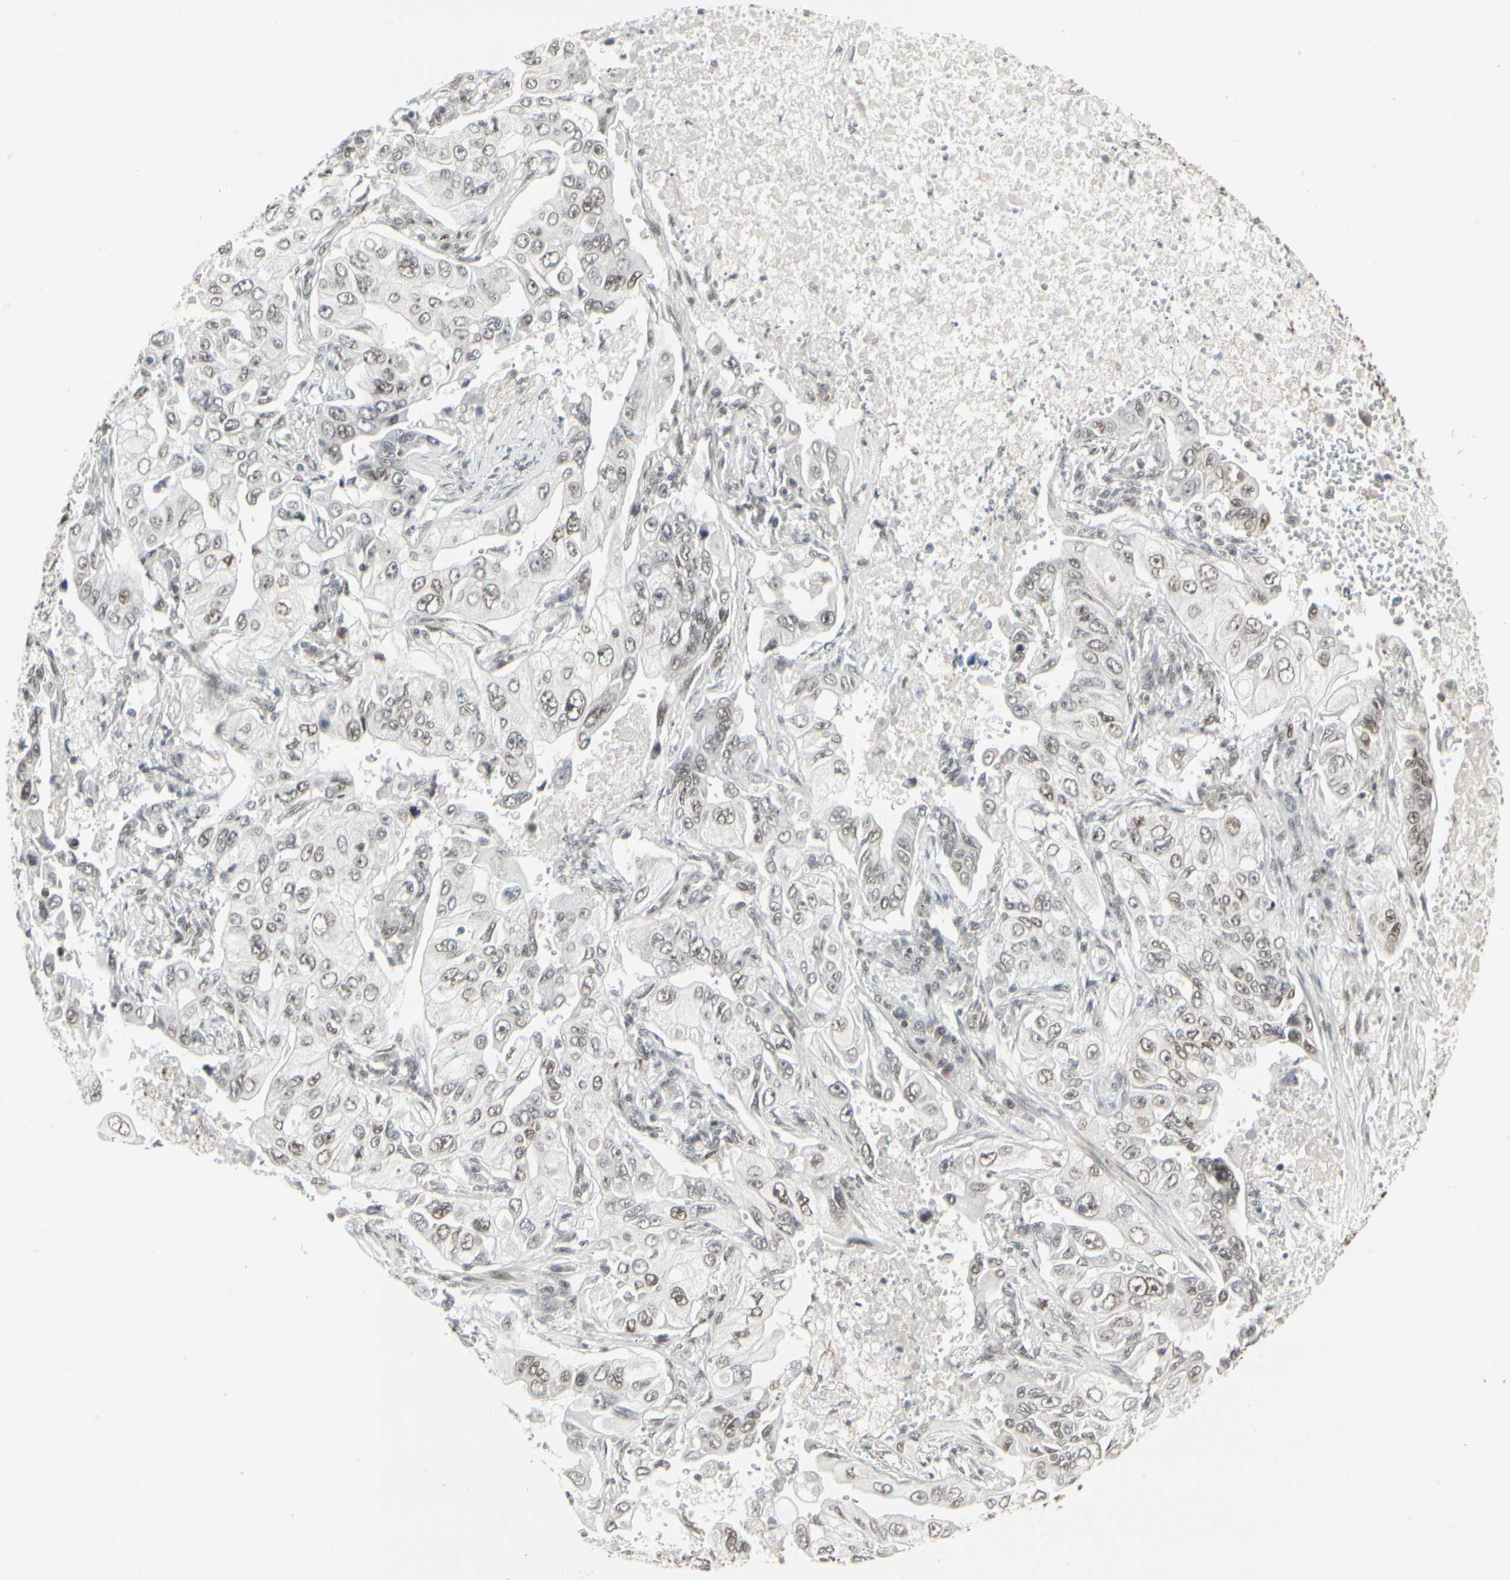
{"staining": {"intensity": "weak", "quantity": ">75%", "location": "nuclear"}, "tissue": "lung cancer", "cell_type": "Tumor cells", "image_type": "cancer", "snomed": [{"axis": "morphology", "description": "Adenocarcinoma, NOS"}, {"axis": "topography", "description": "Lung"}], "caption": "Protein expression analysis of adenocarcinoma (lung) reveals weak nuclear expression in about >75% of tumor cells. (Stains: DAB (3,3'-diaminobenzidine) in brown, nuclei in blue, Microscopy: brightfield microscopy at high magnification).", "gene": "HMG20A", "patient": {"sex": "male", "age": 84}}